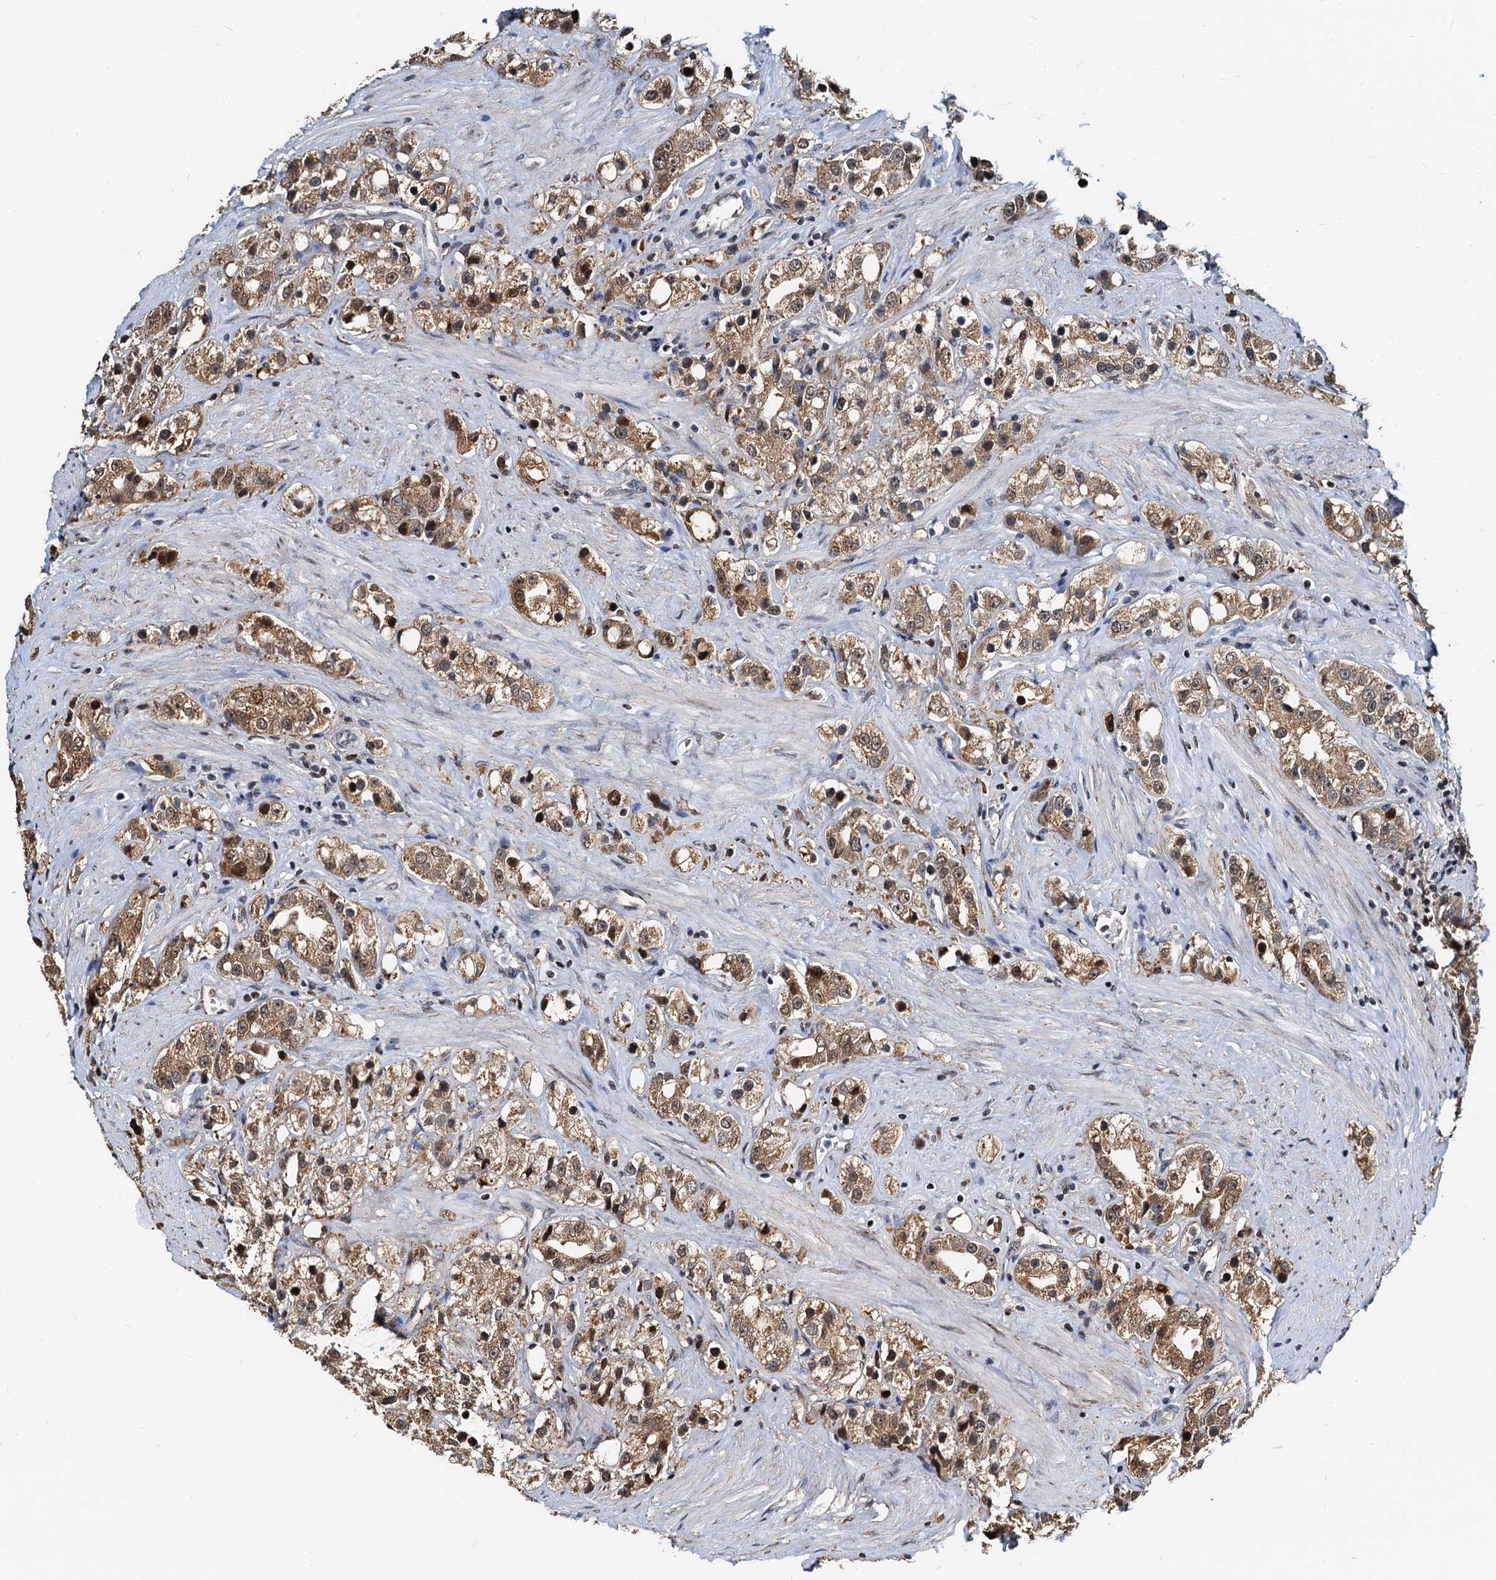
{"staining": {"intensity": "moderate", "quantity": ">75%", "location": "cytoplasmic/membranous,nuclear"}, "tissue": "prostate cancer", "cell_type": "Tumor cells", "image_type": "cancer", "snomed": [{"axis": "morphology", "description": "Adenocarcinoma, NOS"}, {"axis": "topography", "description": "Prostate"}], "caption": "Protein expression analysis of human prostate cancer reveals moderate cytoplasmic/membranous and nuclear staining in approximately >75% of tumor cells.", "gene": "PTGES3", "patient": {"sex": "male", "age": 79}}